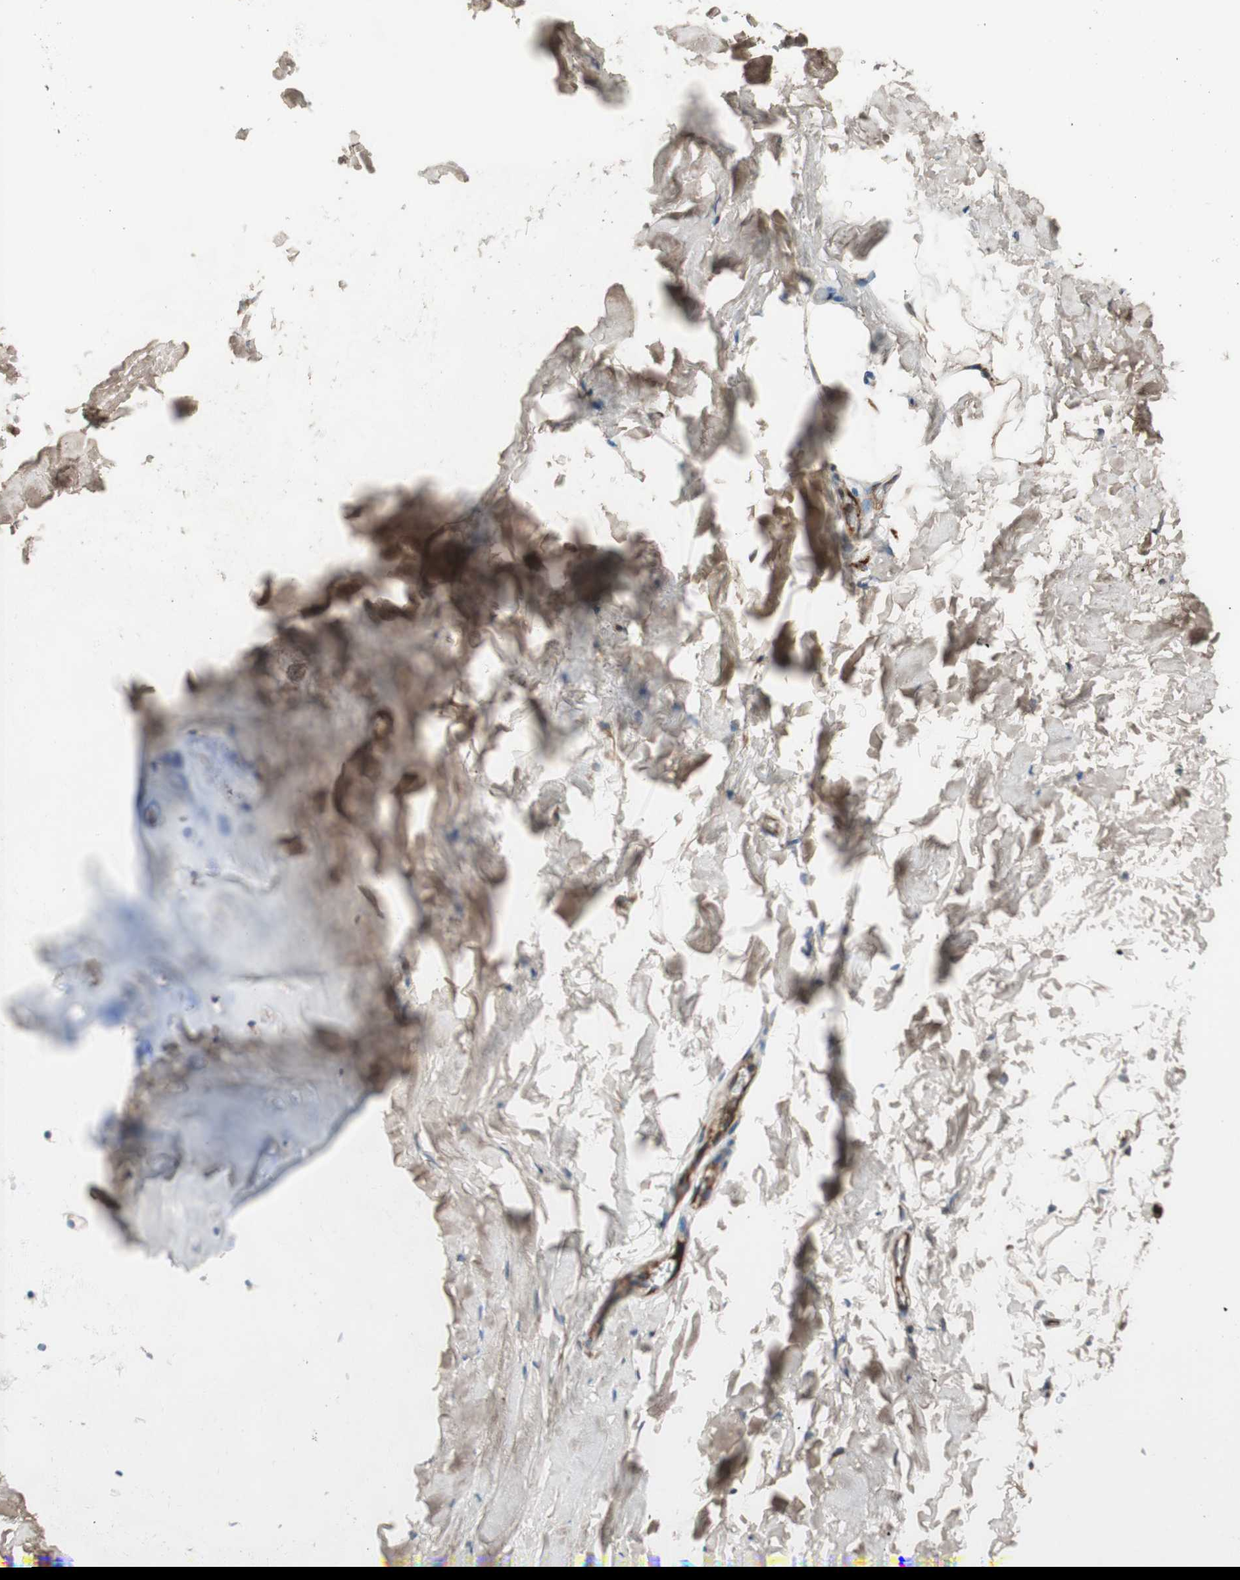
{"staining": {"intensity": "moderate", "quantity": ">75%", "location": "cytoplasmic/membranous"}, "tissue": "adipose tissue", "cell_type": "Adipocytes", "image_type": "normal", "snomed": [{"axis": "morphology", "description": "Normal tissue, NOS"}, {"axis": "topography", "description": "Bronchus"}], "caption": "The micrograph displays staining of normal adipose tissue, revealing moderate cytoplasmic/membranous protein positivity (brown color) within adipocytes. Nuclei are stained in blue.", "gene": "CCN4", "patient": {"sex": "female", "age": 73}}